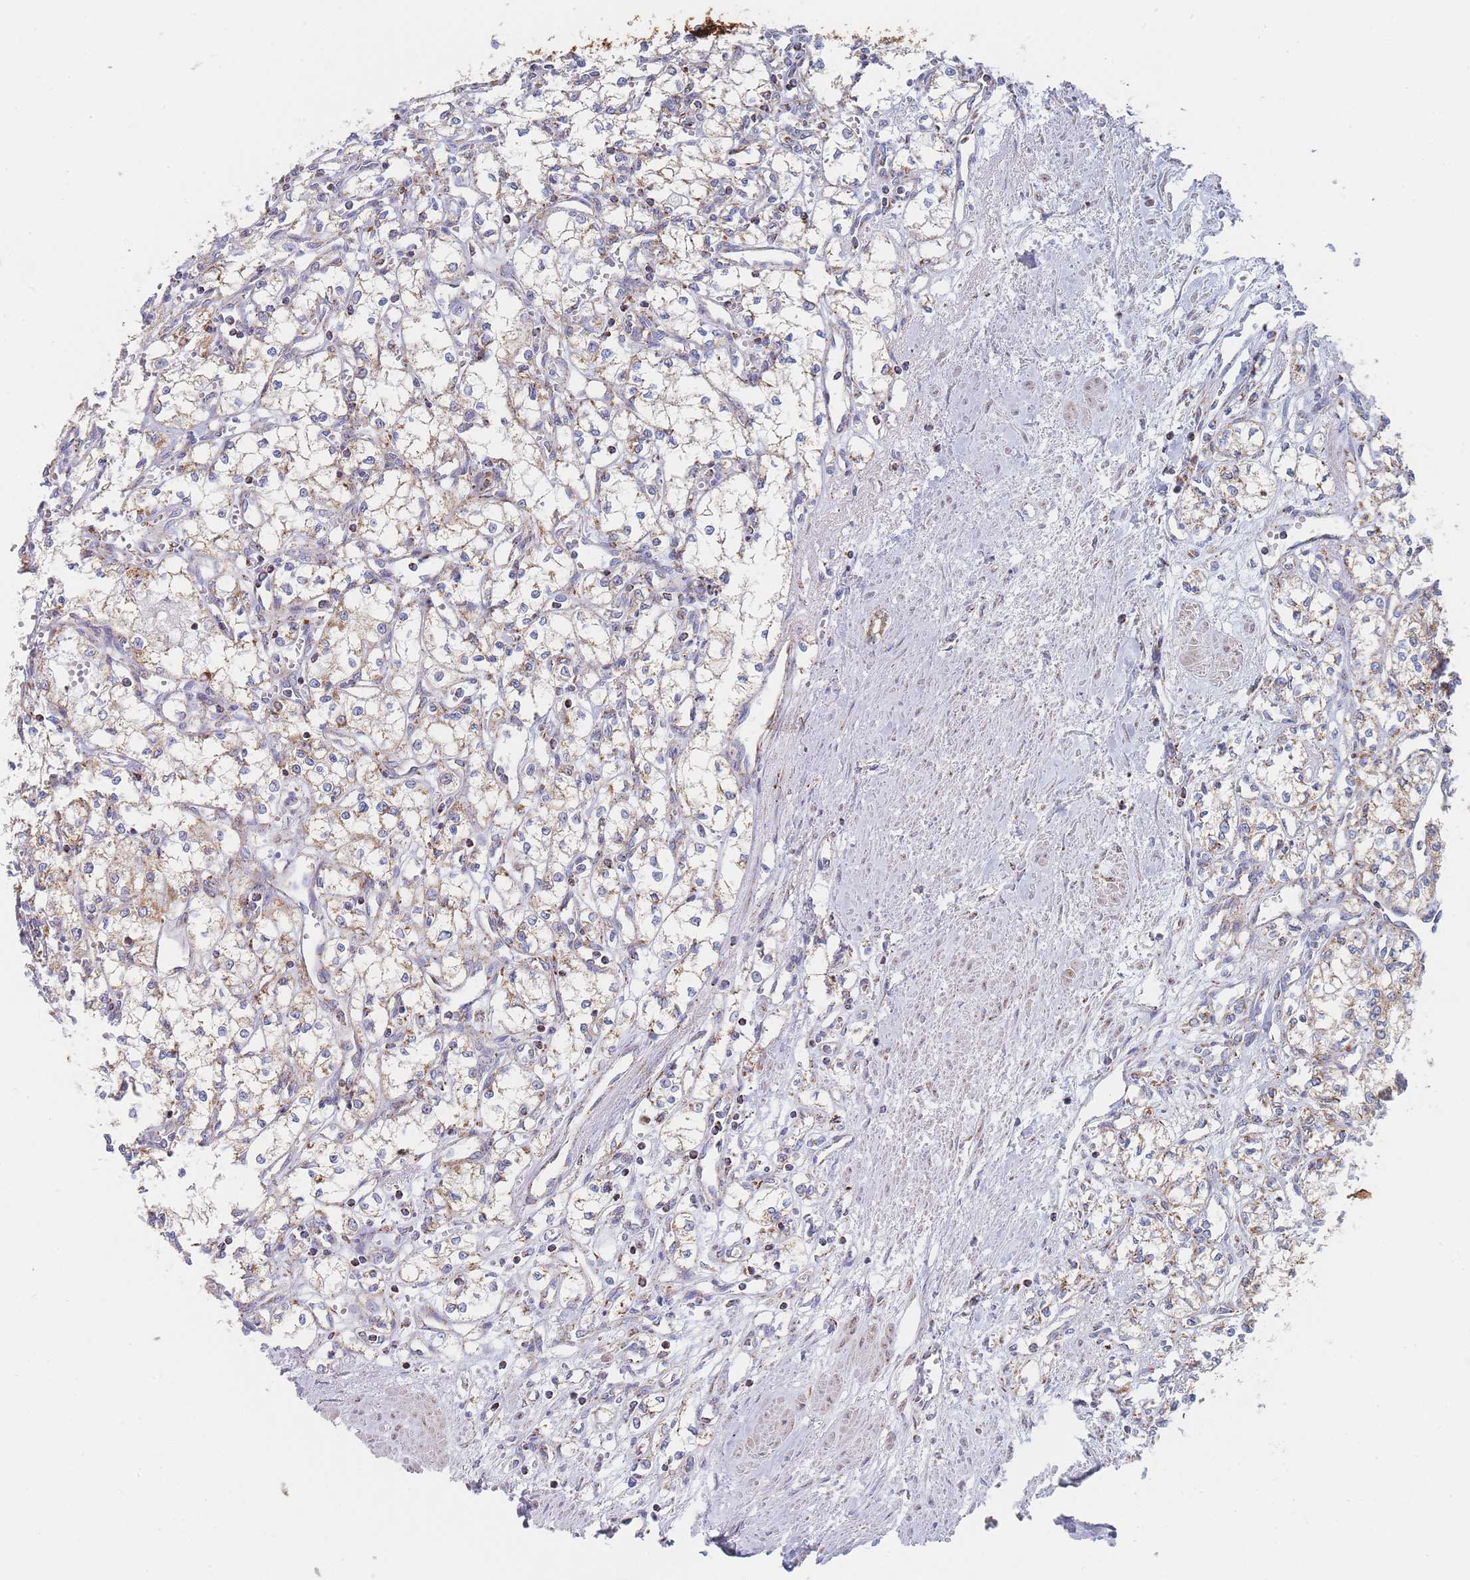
{"staining": {"intensity": "moderate", "quantity": "25%-75%", "location": "cytoplasmic/membranous"}, "tissue": "renal cancer", "cell_type": "Tumor cells", "image_type": "cancer", "snomed": [{"axis": "morphology", "description": "Adenocarcinoma, NOS"}, {"axis": "topography", "description": "Kidney"}], "caption": "Renal cancer (adenocarcinoma) was stained to show a protein in brown. There is medium levels of moderate cytoplasmic/membranous expression in about 25%-75% of tumor cells.", "gene": "IKZF4", "patient": {"sex": "male", "age": 59}}